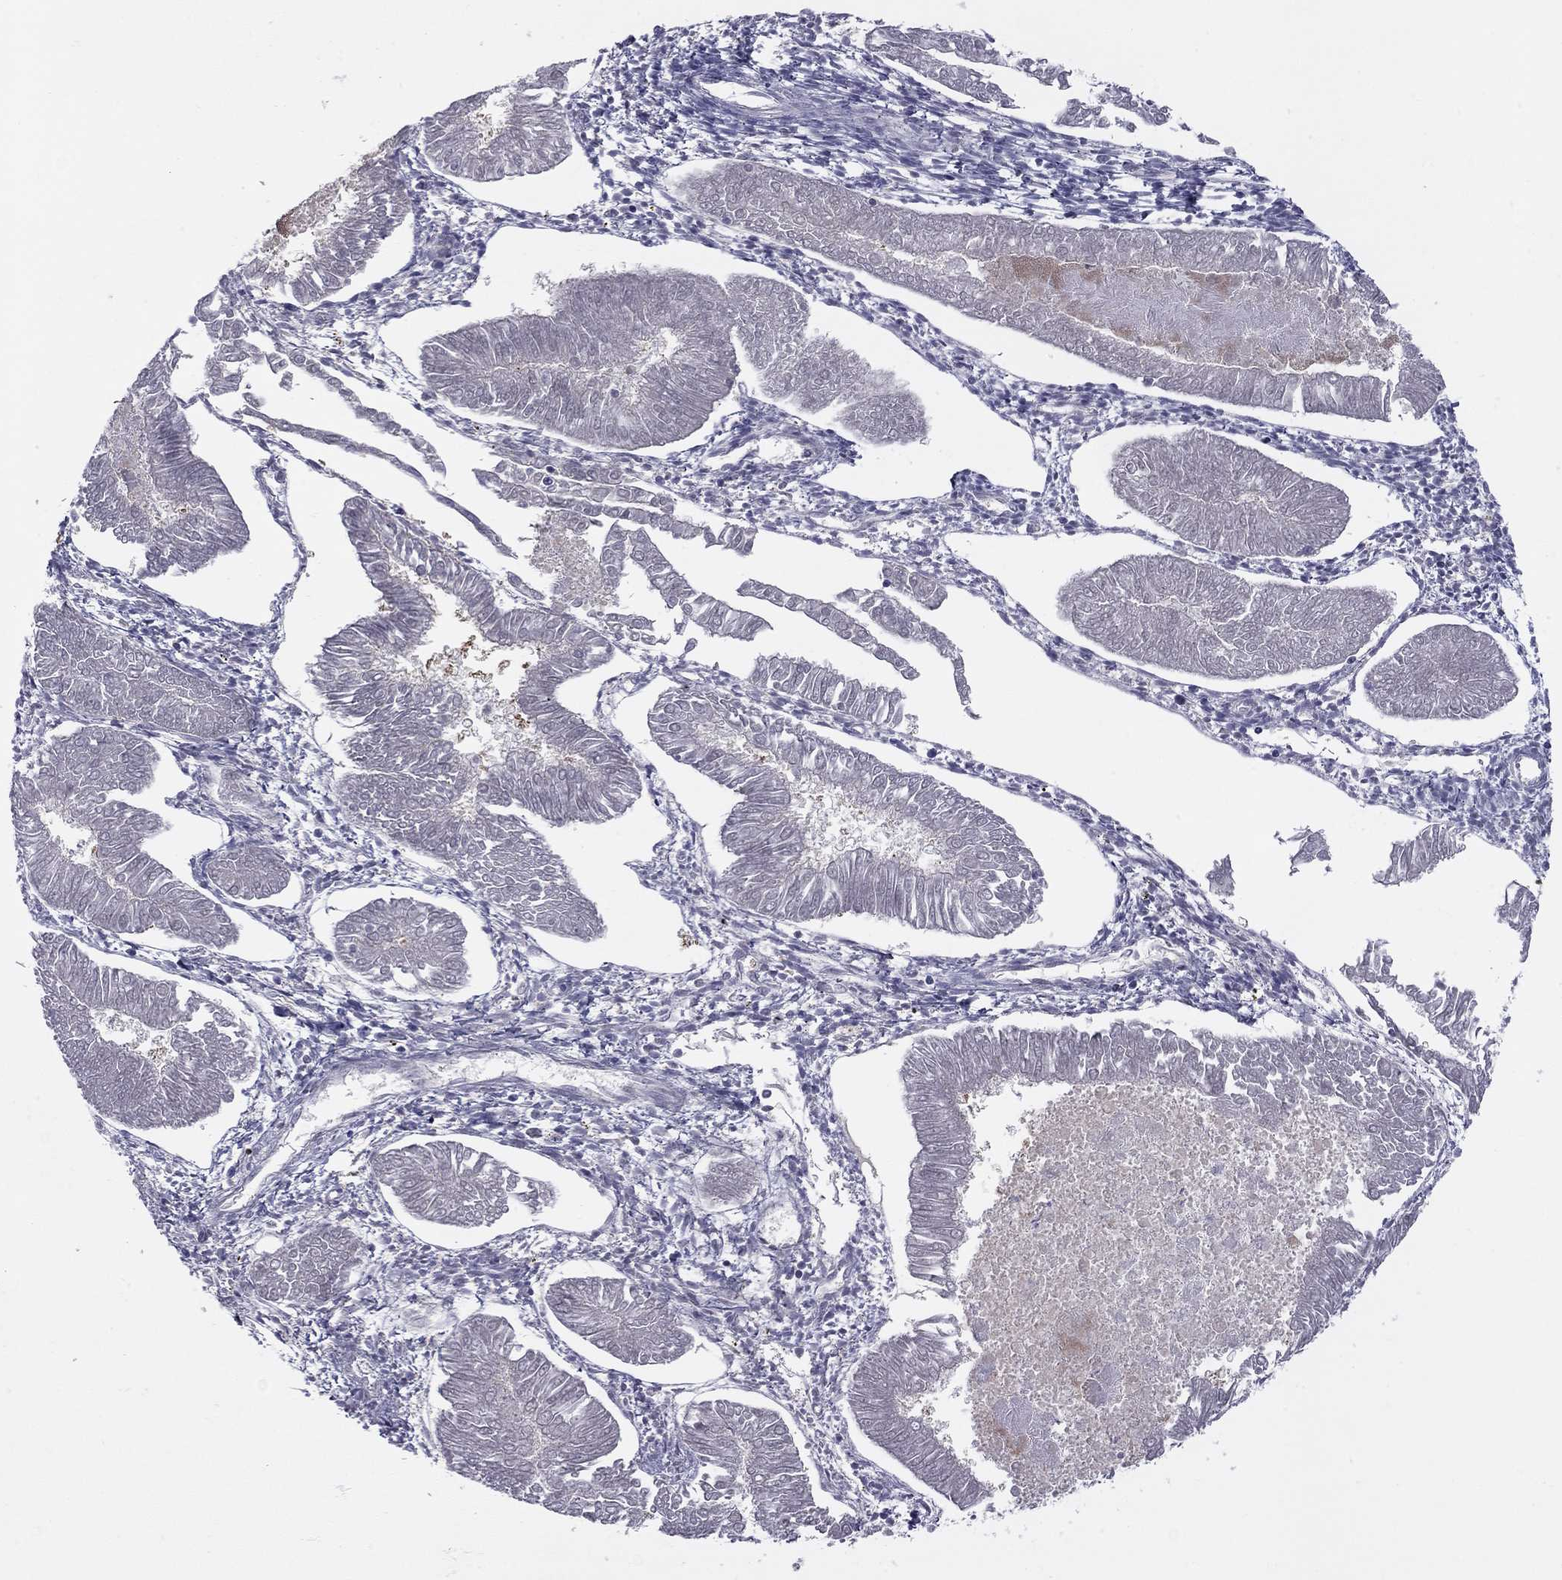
{"staining": {"intensity": "negative", "quantity": "none", "location": "none"}, "tissue": "endometrial cancer", "cell_type": "Tumor cells", "image_type": "cancer", "snomed": [{"axis": "morphology", "description": "Adenocarcinoma, NOS"}, {"axis": "topography", "description": "Endometrium"}], "caption": "Immunohistochemical staining of human endometrial cancer (adenocarcinoma) exhibits no significant expression in tumor cells. The staining is performed using DAB brown chromogen with nuclei counter-stained in using hematoxylin.", "gene": "PCGF3", "patient": {"sex": "female", "age": 53}}